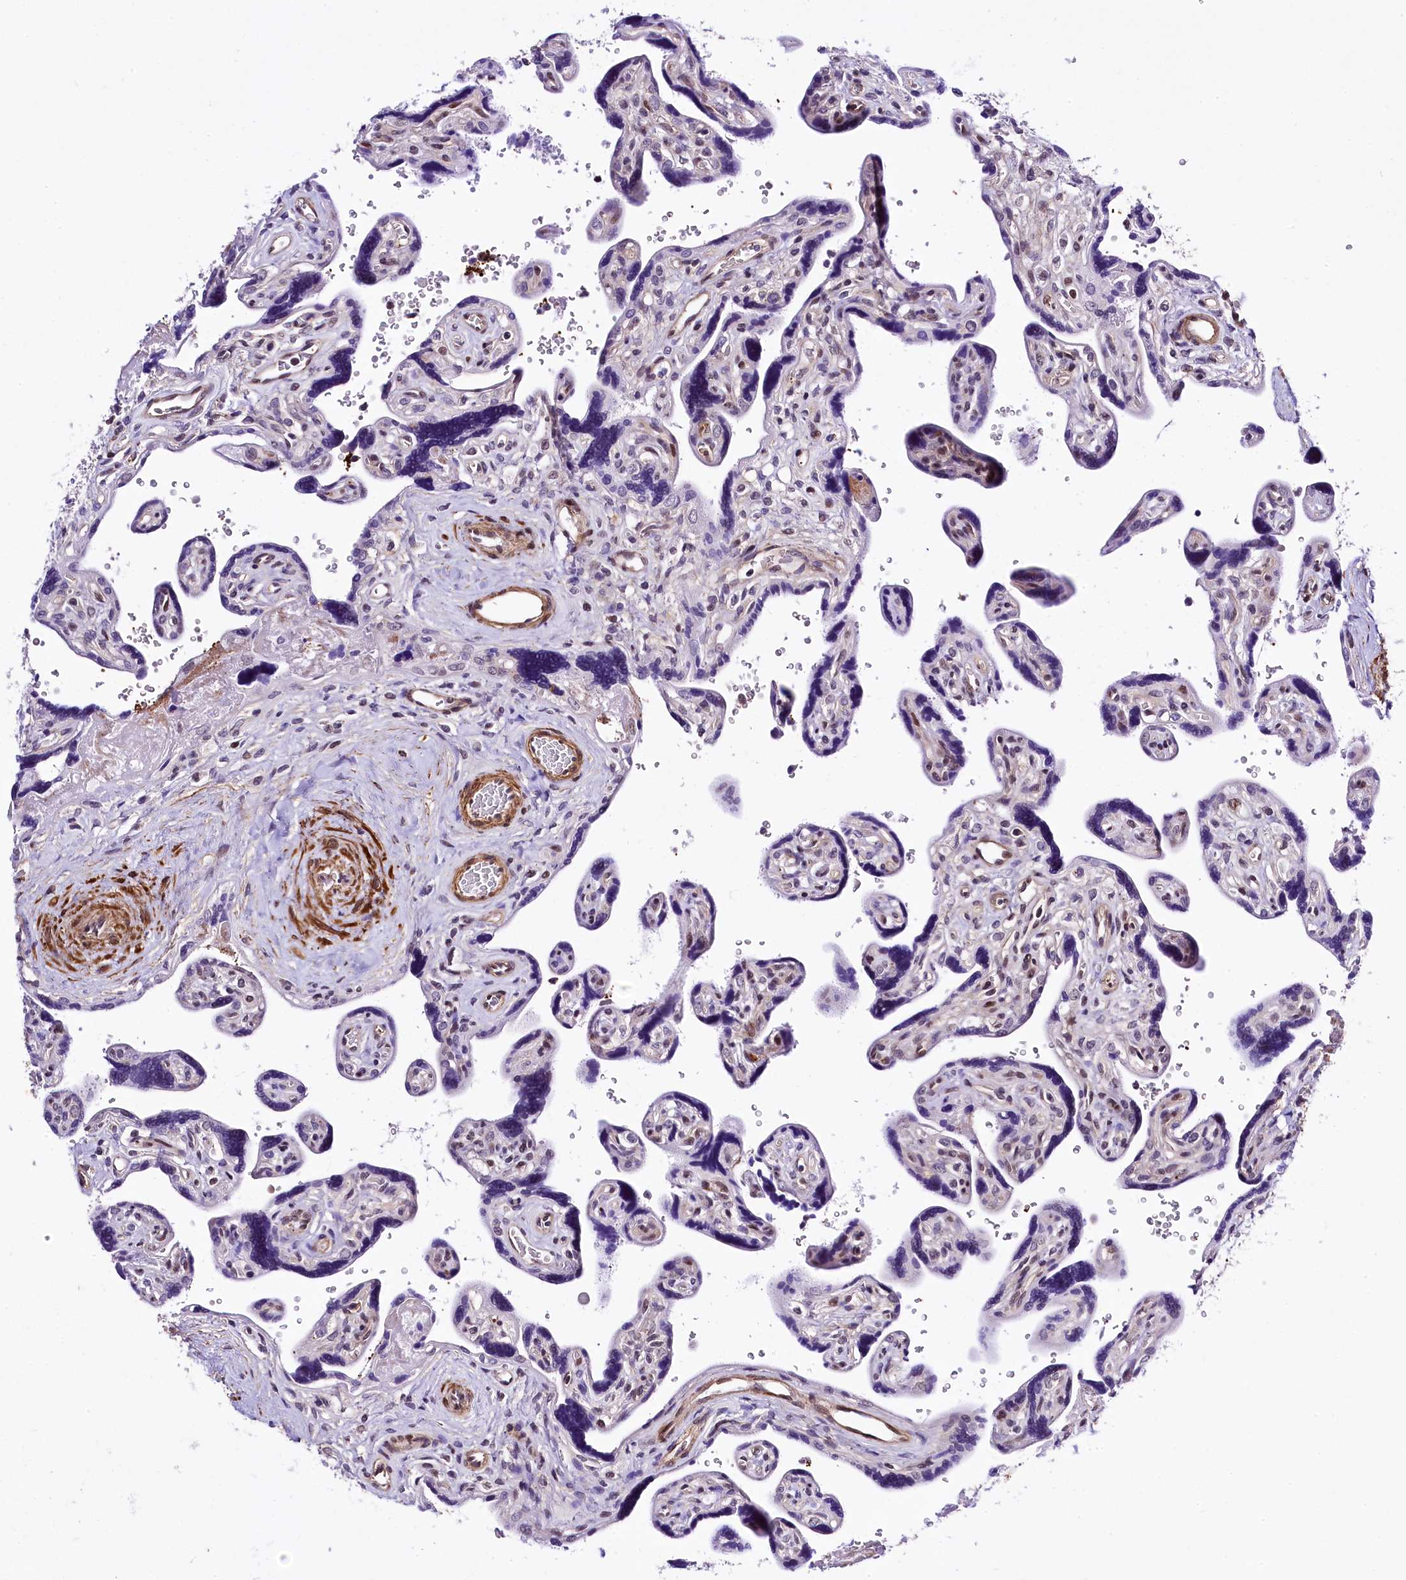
{"staining": {"intensity": "moderate", "quantity": "25%-75%", "location": "nuclear"}, "tissue": "placenta", "cell_type": "Trophoblastic cells", "image_type": "normal", "snomed": [{"axis": "morphology", "description": "Normal tissue, NOS"}, {"axis": "topography", "description": "Placenta"}], "caption": "IHC (DAB) staining of unremarkable placenta displays moderate nuclear protein expression in about 25%-75% of trophoblastic cells. (DAB IHC, brown staining for protein, blue staining for nuclei).", "gene": "SAMD10", "patient": {"sex": "female", "age": 39}}